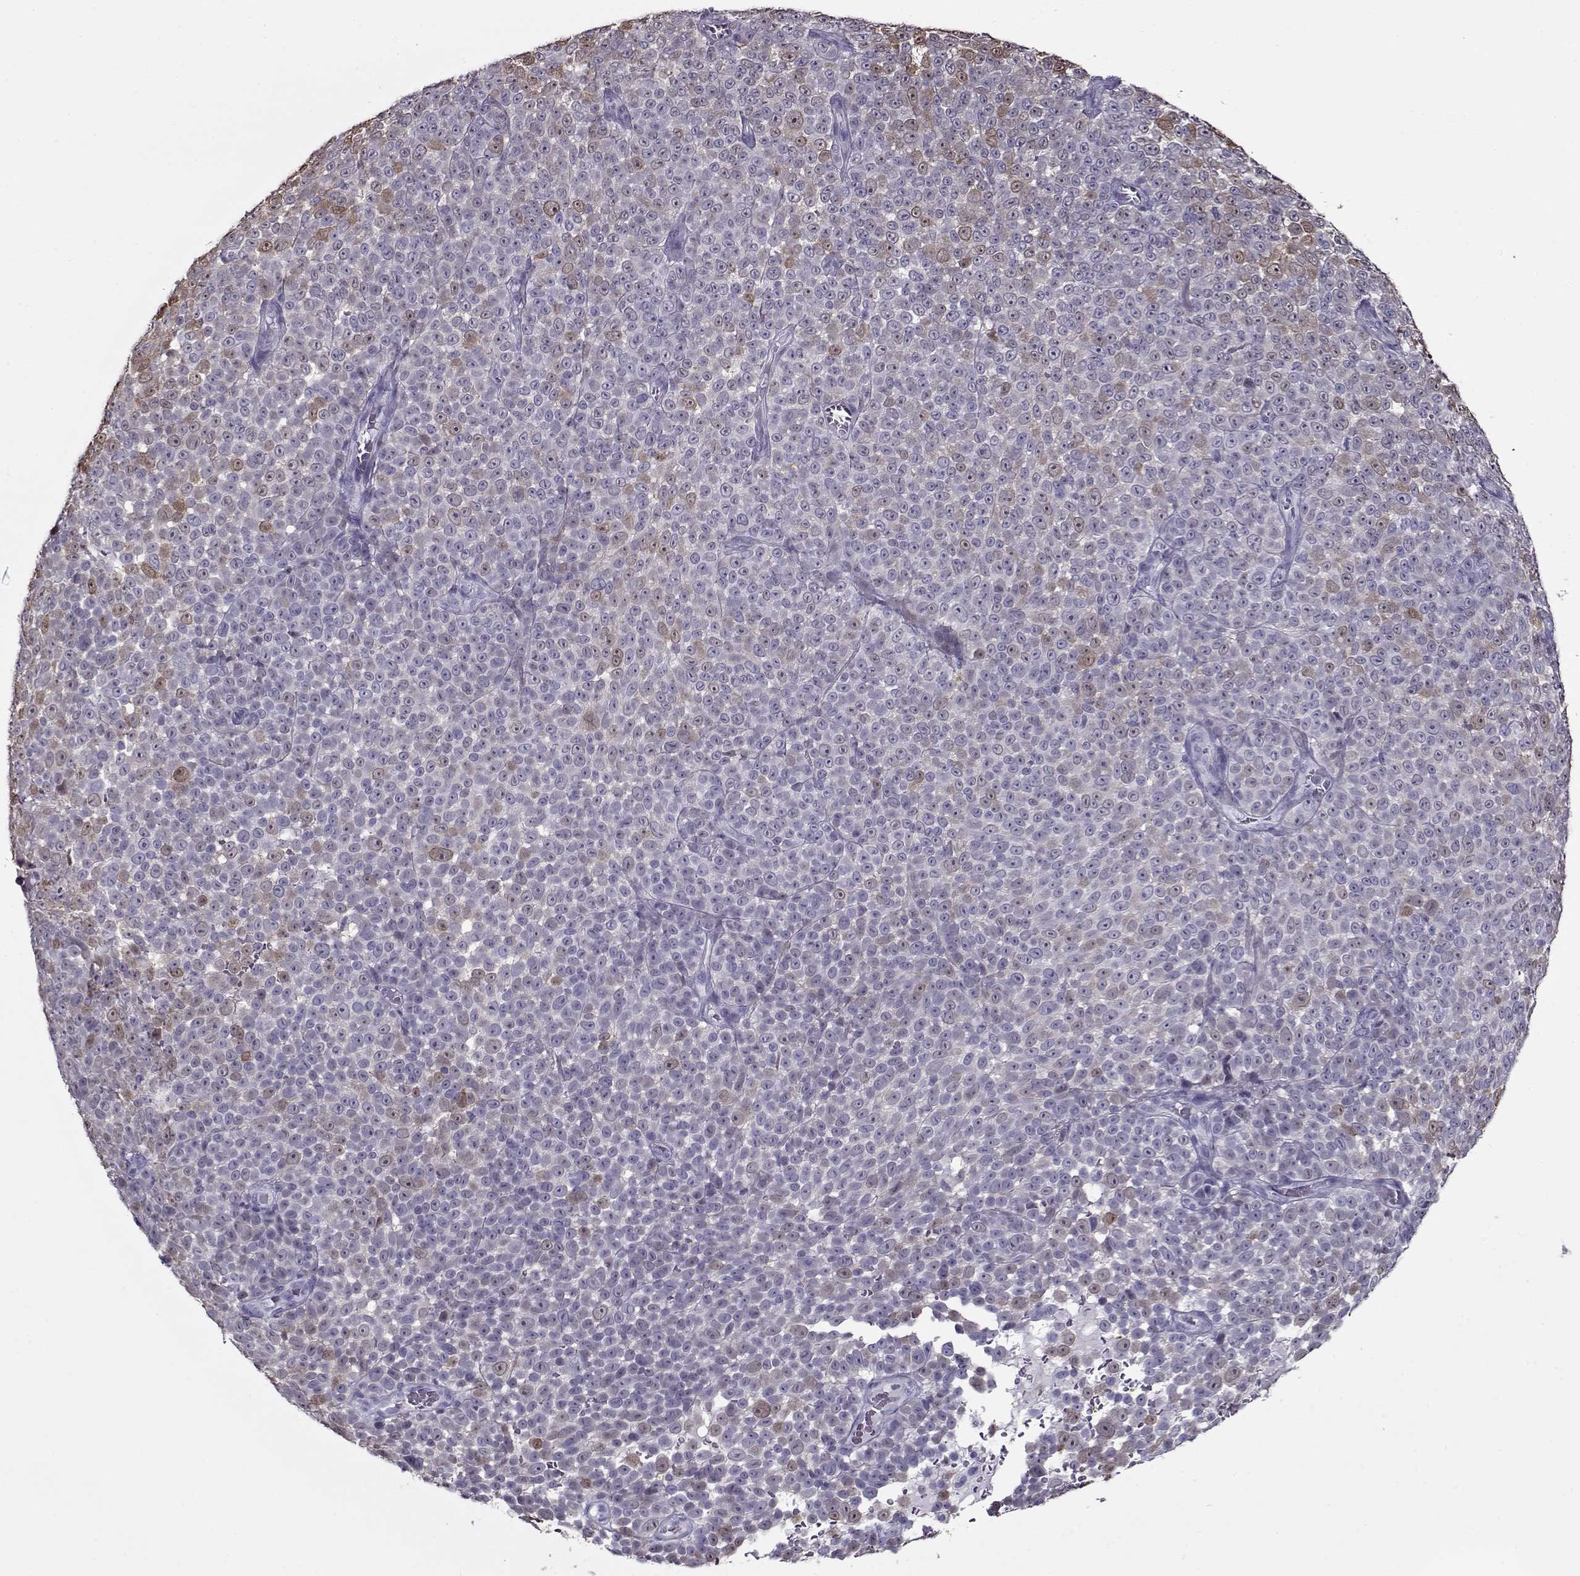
{"staining": {"intensity": "weak", "quantity": "<25%", "location": "cytoplasmic/membranous"}, "tissue": "melanoma", "cell_type": "Tumor cells", "image_type": "cancer", "snomed": [{"axis": "morphology", "description": "Malignant melanoma, NOS"}, {"axis": "topography", "description": "Skin"}], "caption": "Tumor cells are negative for brown protein staining in melanoma.", "gene": "GAGE2A", "patient": {"sex": "female", "age": 95}}